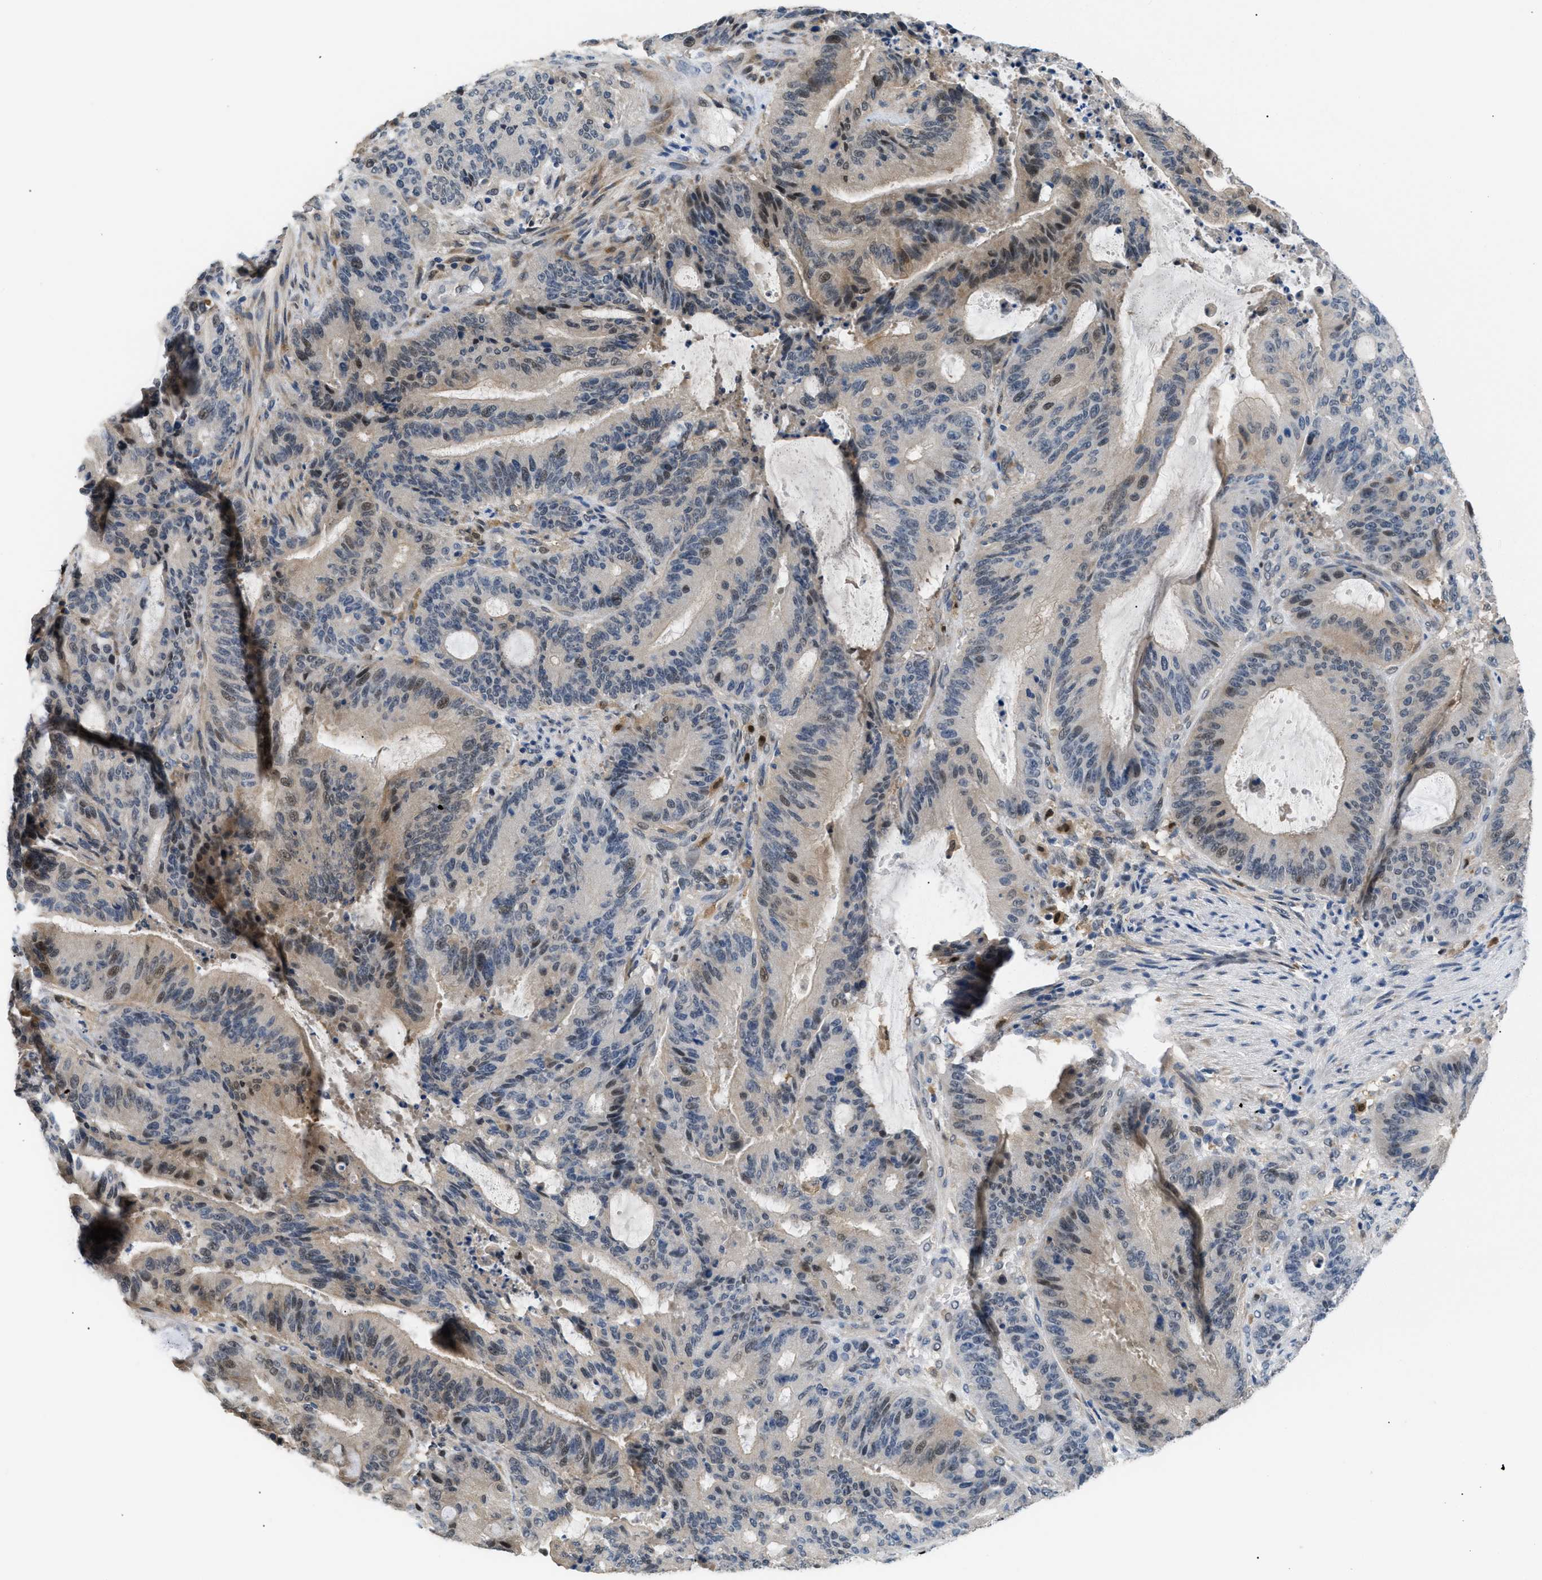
{"staining": {"intensity": "moderate", "quantity": "<25%", "location": "cytoplasmic/membranous,nuclear"}, "tissue": "liver cancer", "cell_type": "Tumor cells", "image_type": "cancer", "snomed": [{"axis": "morphology", "description": "Normal tissue, NOS"}, {"axis": "morphology", "description": "Cholangiocarcinoma"}, {"axis": "topography", "description": "Liver"}, {"axis": "topography", "description": "Peripheral nerve tissue"}], "caption": "Tumor cells display low levels of moderate cytoplasmic/membranous and nuclear positivity in approximately <25% of cells in liver cholangiocarcinoma.", "gene": "AKR1A1", "patient": {"sex": "female", "age": 73}}